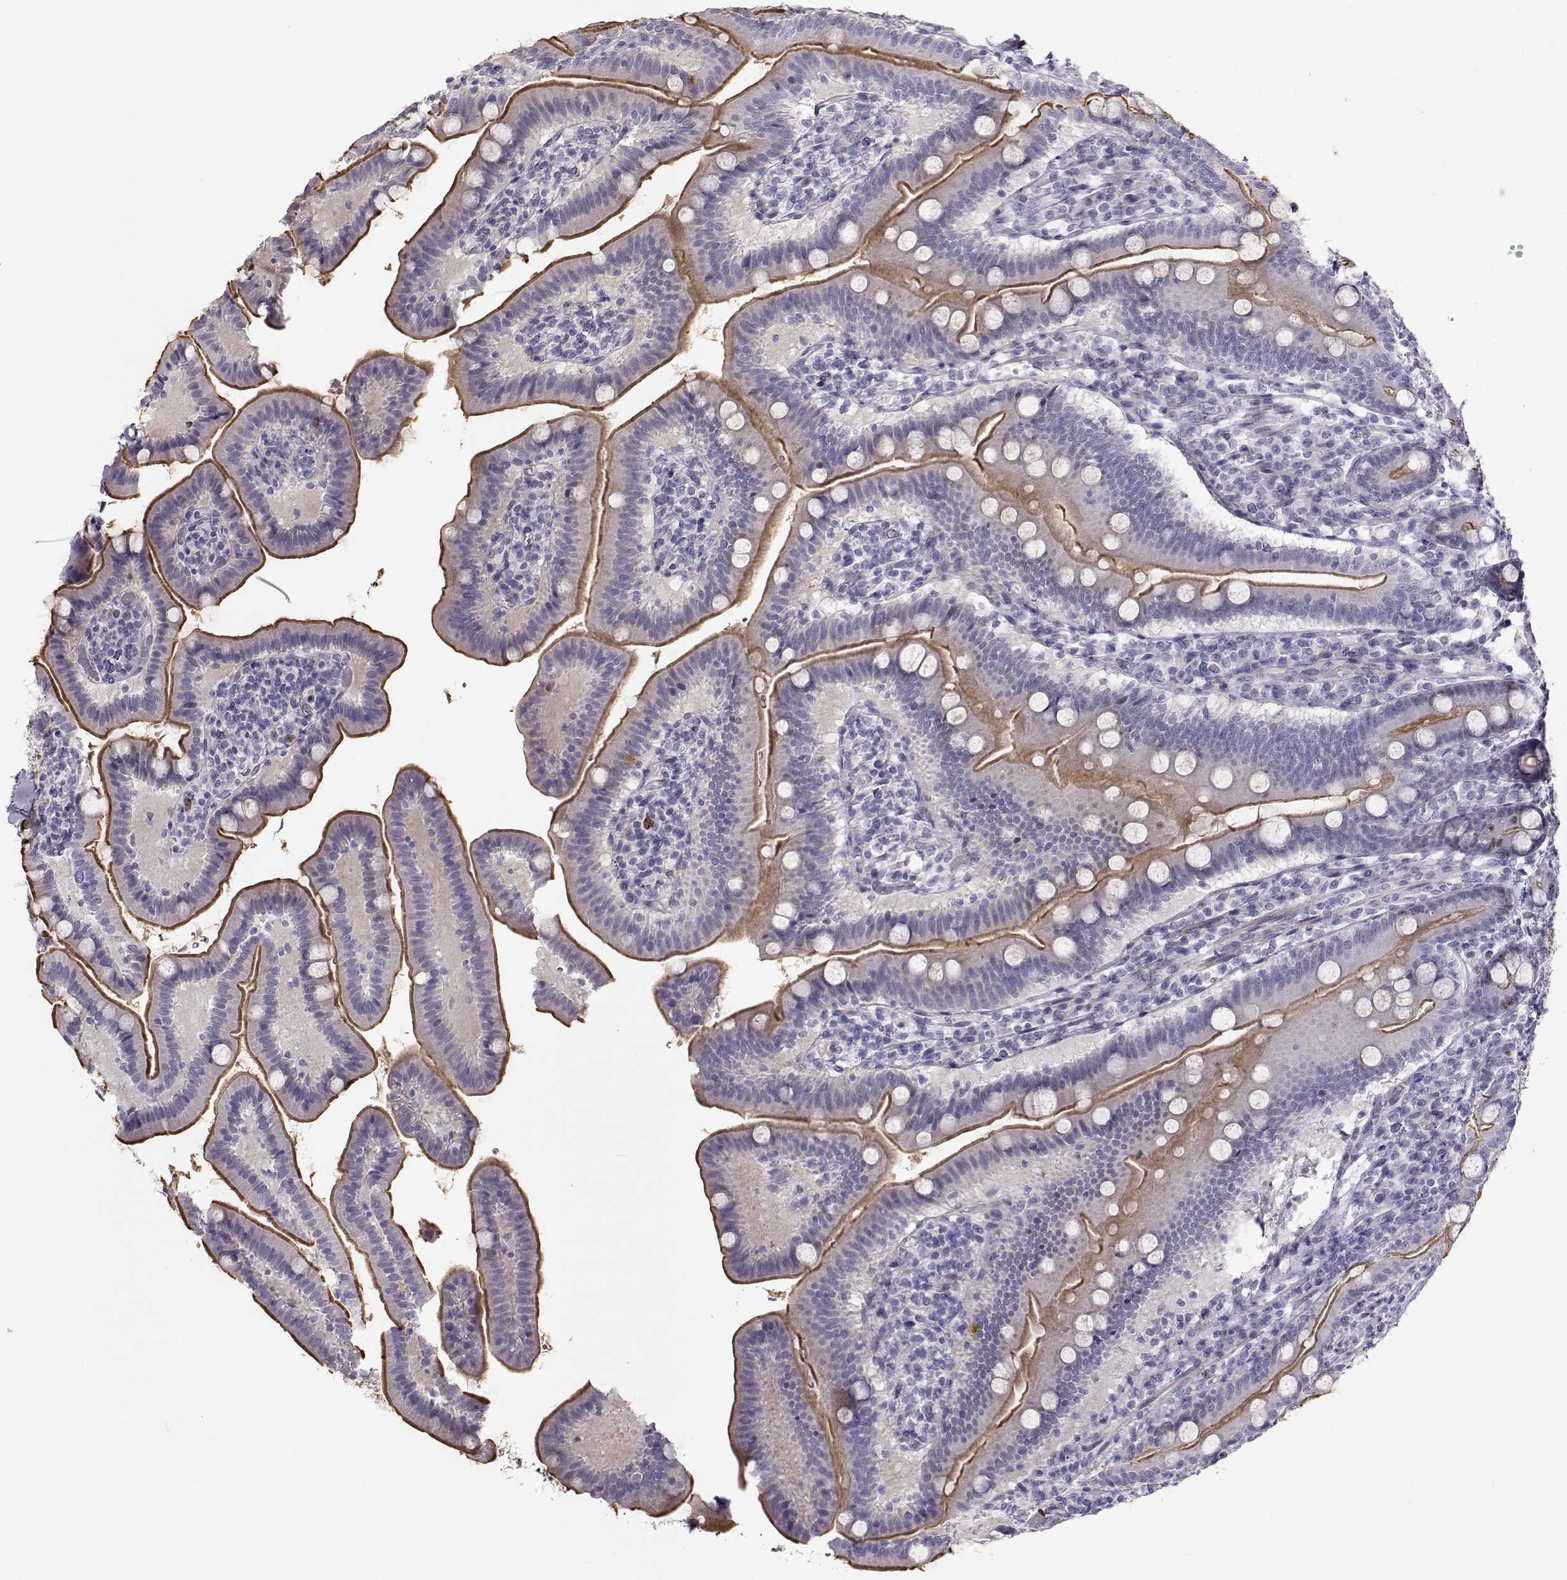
{"staining": {"intensity": "moderate", "quantity": "<25%", "location": "cytoplasmic/membranous"}, "tissue": "small intestine", "cell_type": "Glandular cells", "image_type": "normal", "snomed": [{"axis": "morphology", "description": "Normal tissue, NOS"}, {"axis": "topography", "description": "Small intestine"}], "caption": "Immunohistochemical staining of benign human small intestine exhibits <25% levels of moderate cytoplasmic/membranous protein staining in about <25% of glandular cells.", "gene": "NPW", "patient": {"sex": "male", "age": 66}}